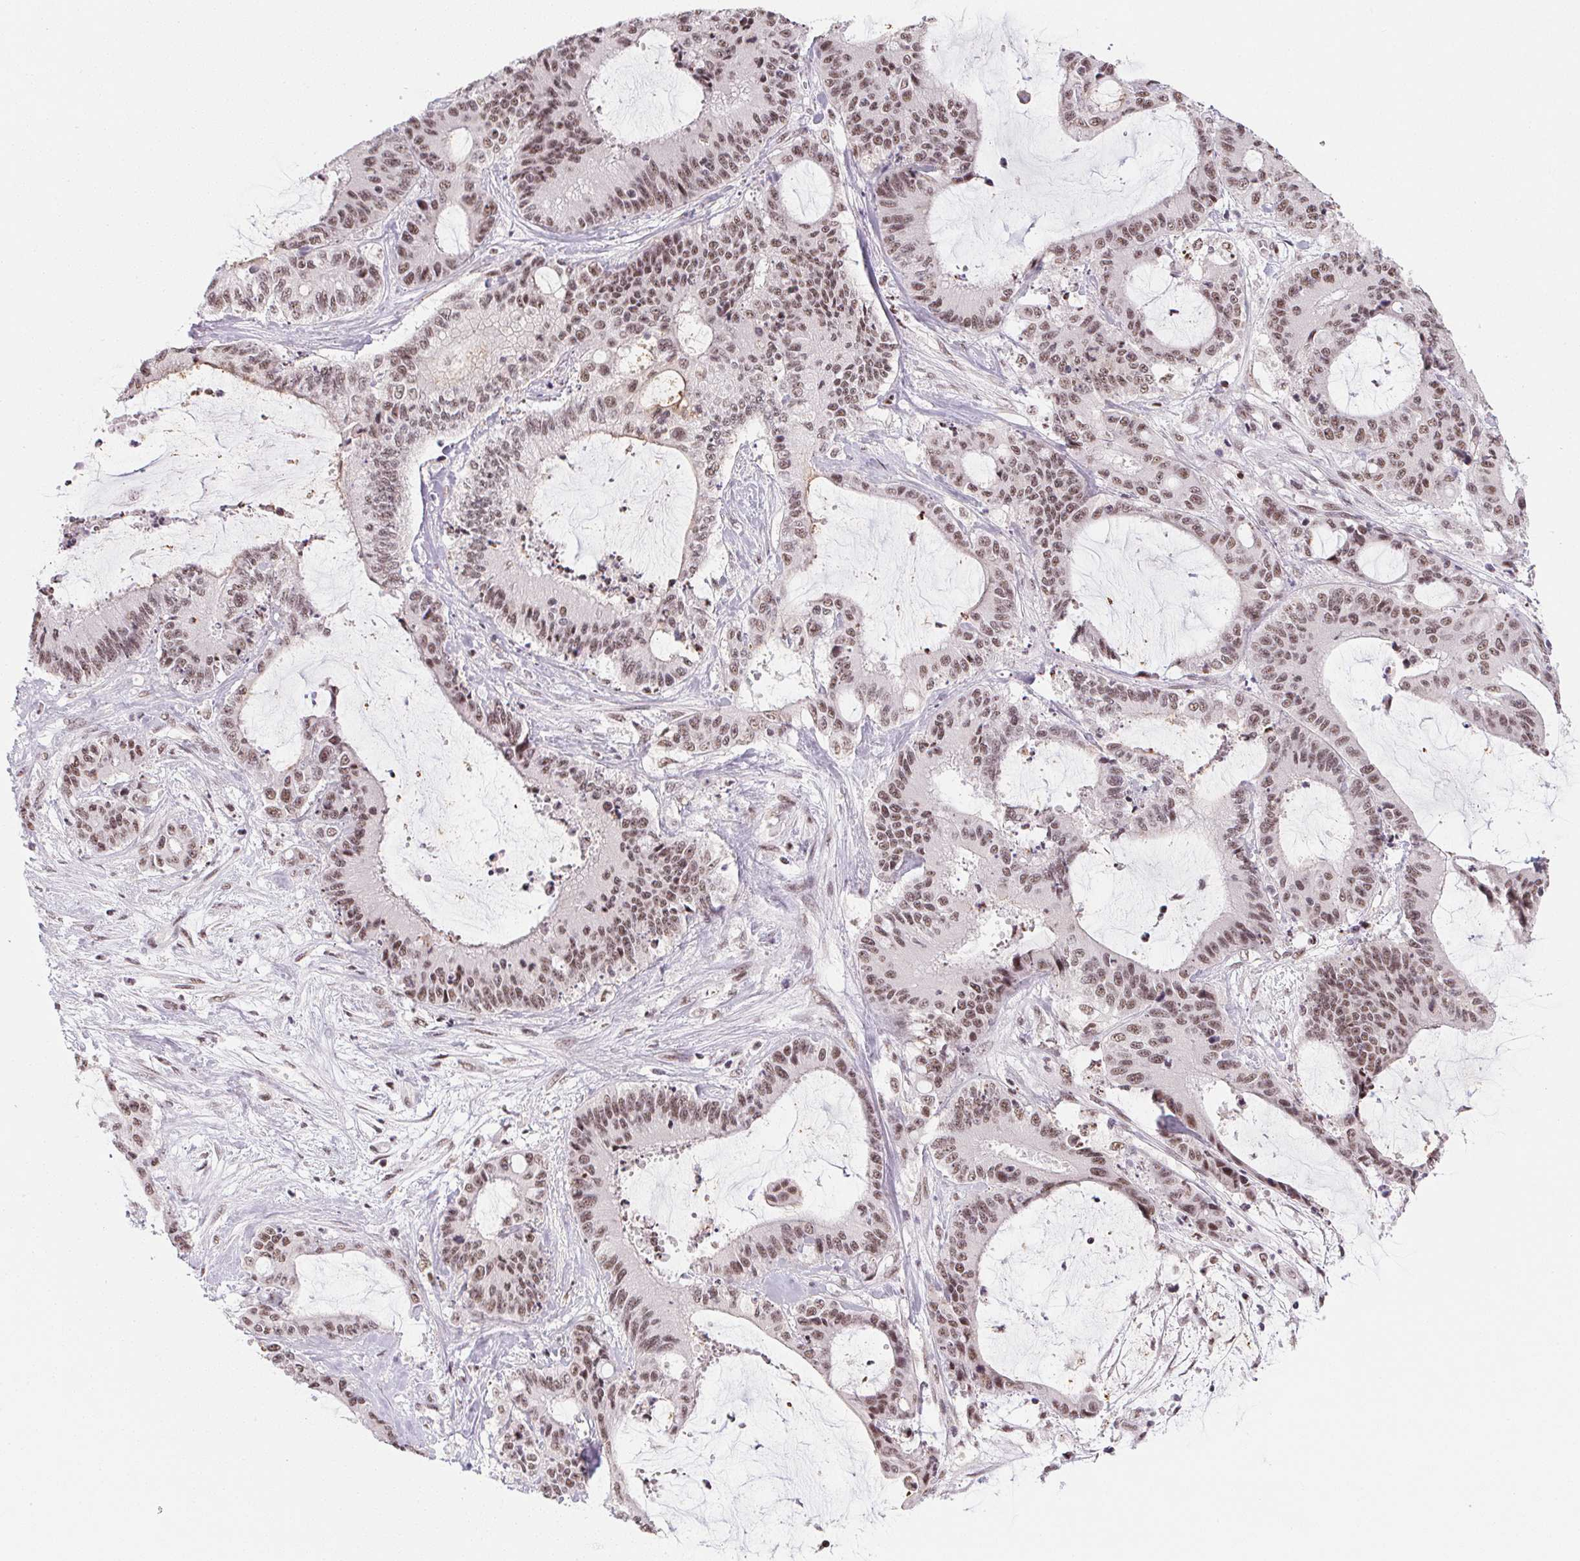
{"staining": {"intensity": "moderate", "quantity": ">75%", "location": "nuclear"}, "tissue": "liver cancer", "cell_type": "Tumor cells", "image_type": "cancer", "snomed": [{"axis": "morphology", "description": "Cholangiocarcinoma"}, {"axis": "topography", "description": "Liver"}], "caption": "Immunohistochemistry (IHC) photomicrograph of neoplastic tissue: liver cancer stained using IHC demonstrates medium levels of moderate protein expression localized specifically in the nuclear of tumor cells, appearing as a nuclear brown color.", "gene": "SRSF7", "patient": {"sex": "female", "age": 73}}